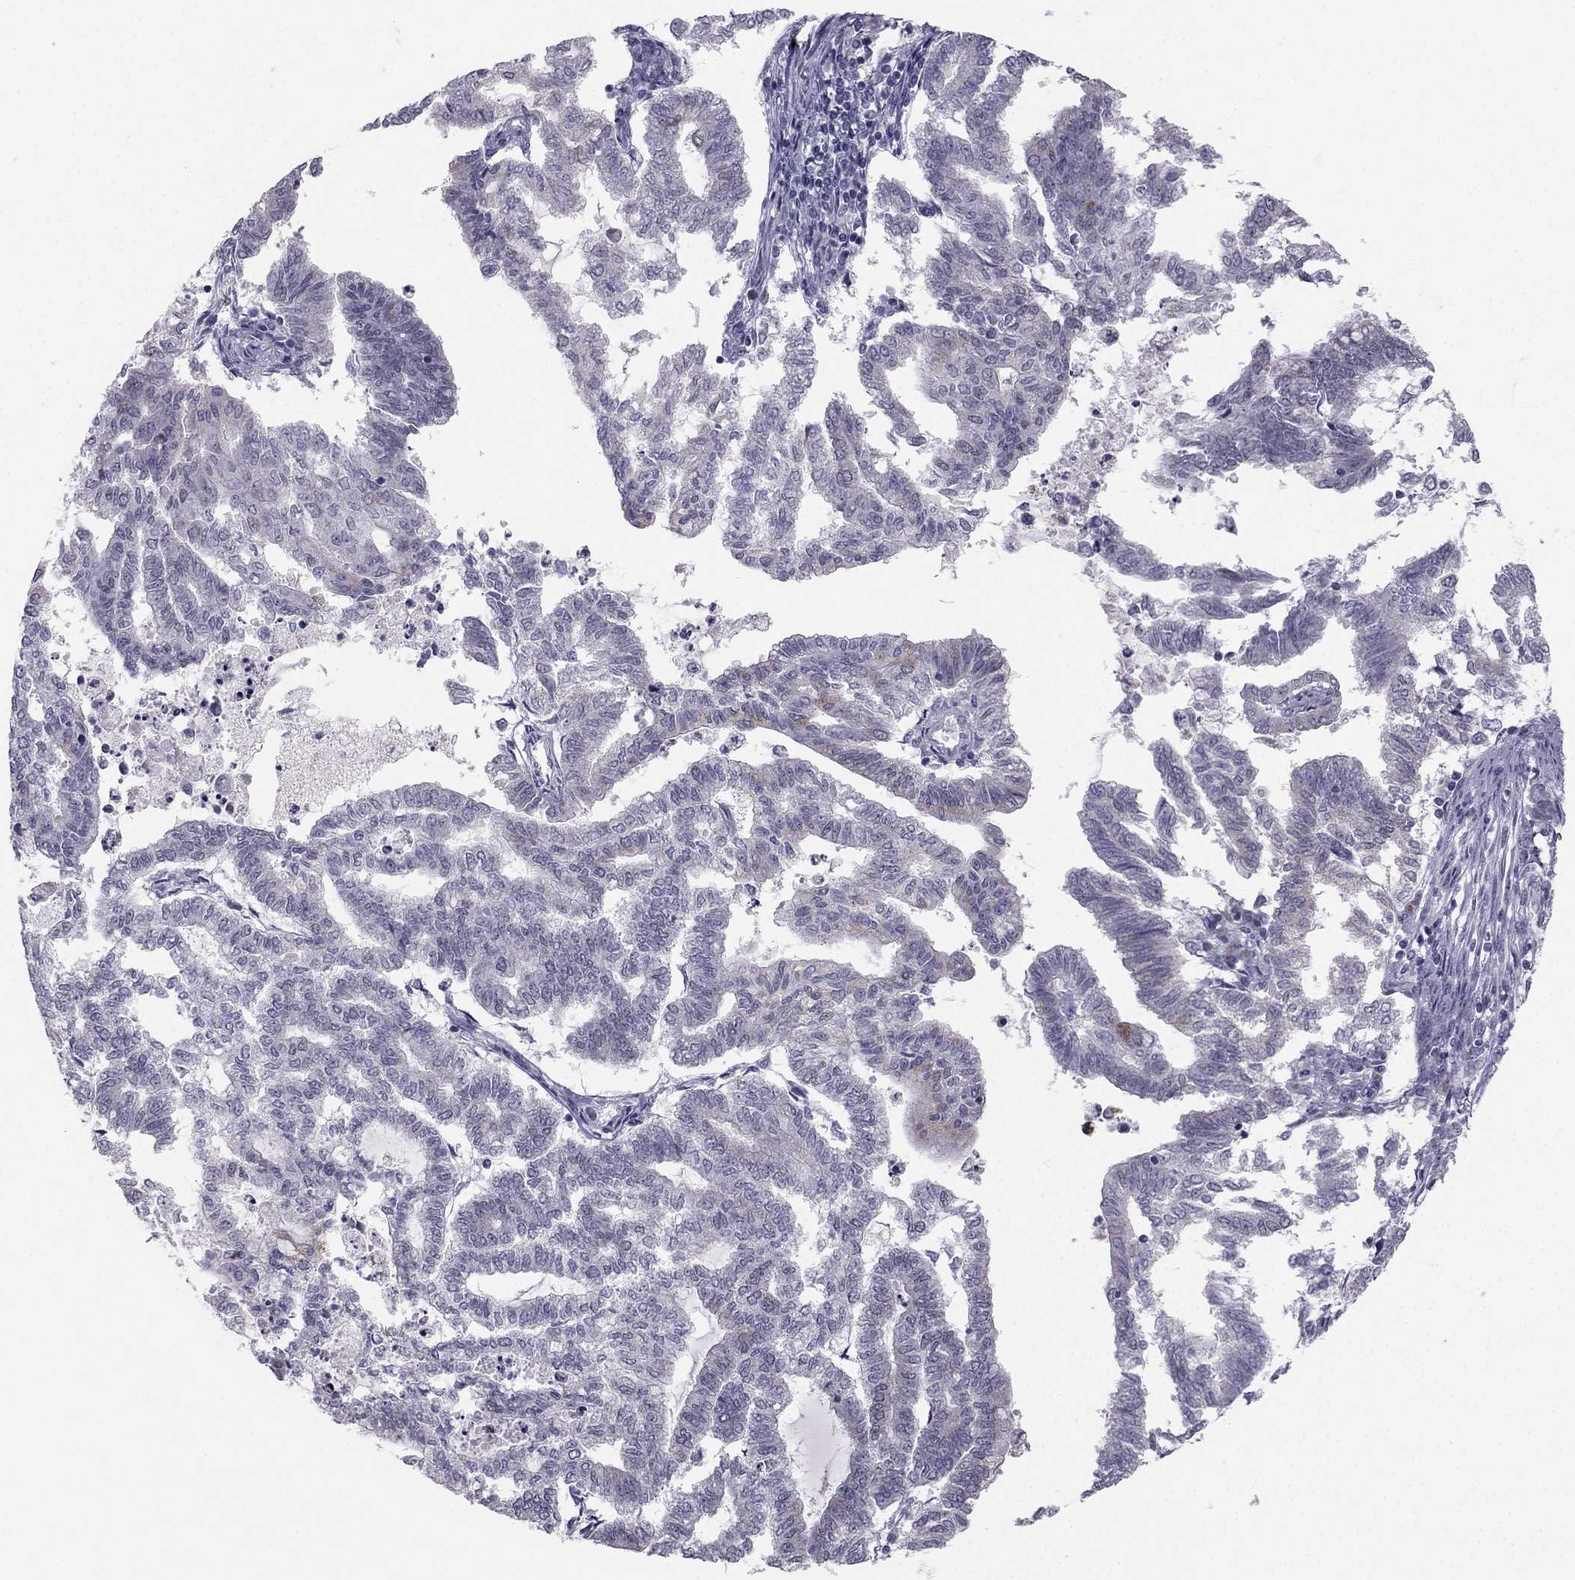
{"staining": {"intensity": "weak", "quantity": "<25%", "location": "cytoplasmic/membranous"}, "tissue": "endometrial cancer", "cell_type": "Tumor cells", "image_type": "cancer", "snomed": [{"axis": "morphology", "description": "Adenocarcinoma, NOS"}, {"axis": "topography", "description": "Endometrium"}], "caption": "High magnification brightfield microscopy of endometrial cancer (adenocarcinoma) stained with DAB (3,3'-diaminobenzidine) (brown) and counterstained with hematoxylin (blue): tumor cells show no significant positivity. (DAB IHC visualized using brightfield microscopy, high magnification).", "gene": "TRPS1", "patient": {"sex": "female", "age": 79}}